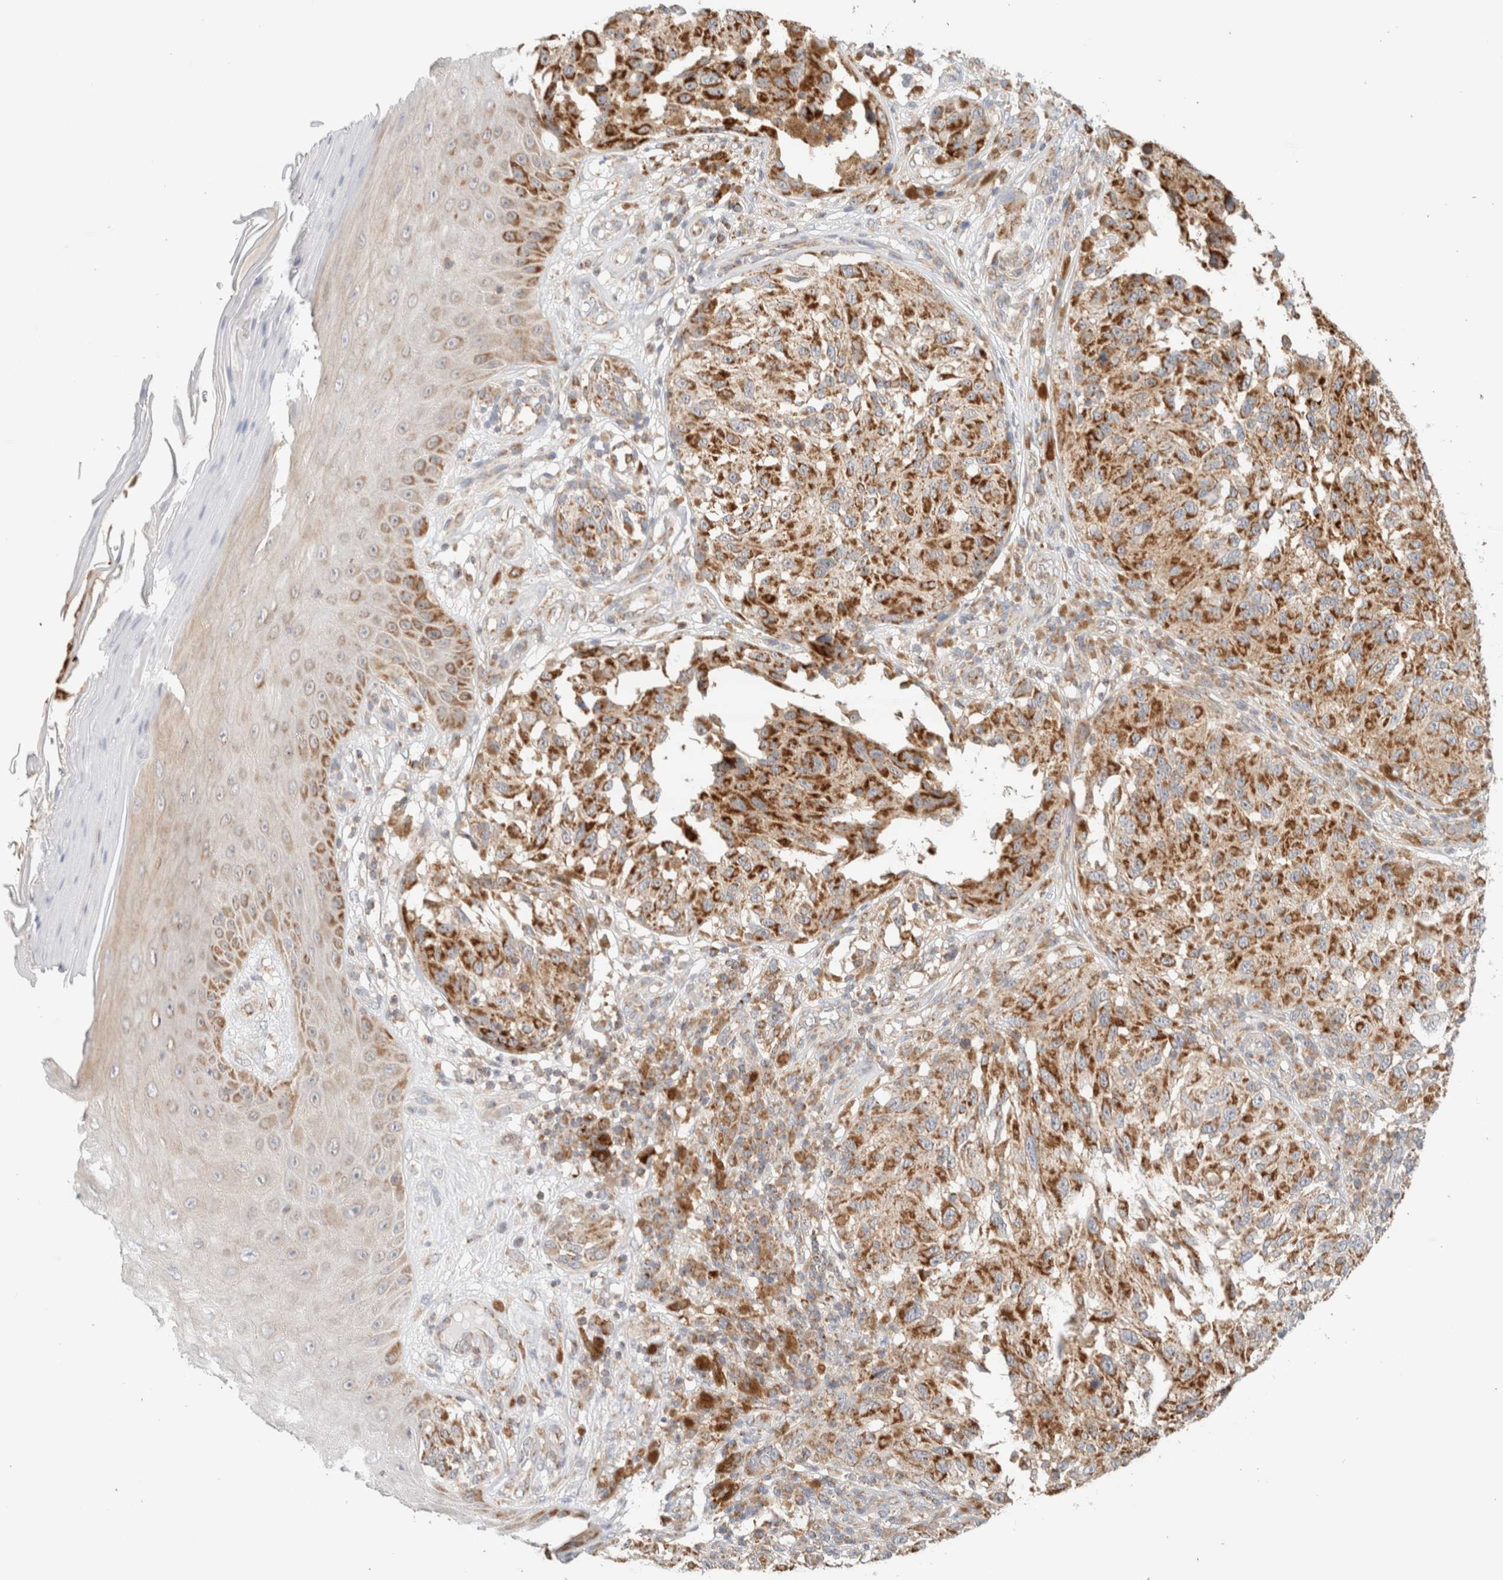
{"staining": {"intensity": "strong", "quantity": "25%-75%", "location": "cytoplasmic/membranous"}, "tissue": "melanoma", "cell_type": "Tumor cells", "image_type": "cancer", "snomed": [{"axis": "morphology", "description": "Malignant melanoma, NOS"}, {"axis": "topography", "description": "Skin"}], "caption": "IHC (DAB) staining of human malignant melanoma demonstrates strong cytoplasmic/membranous protein positivity in about 25%-75% of tumor cells.", "gene": "MRM3", "patient": {"sex": "female", "age": 73}}